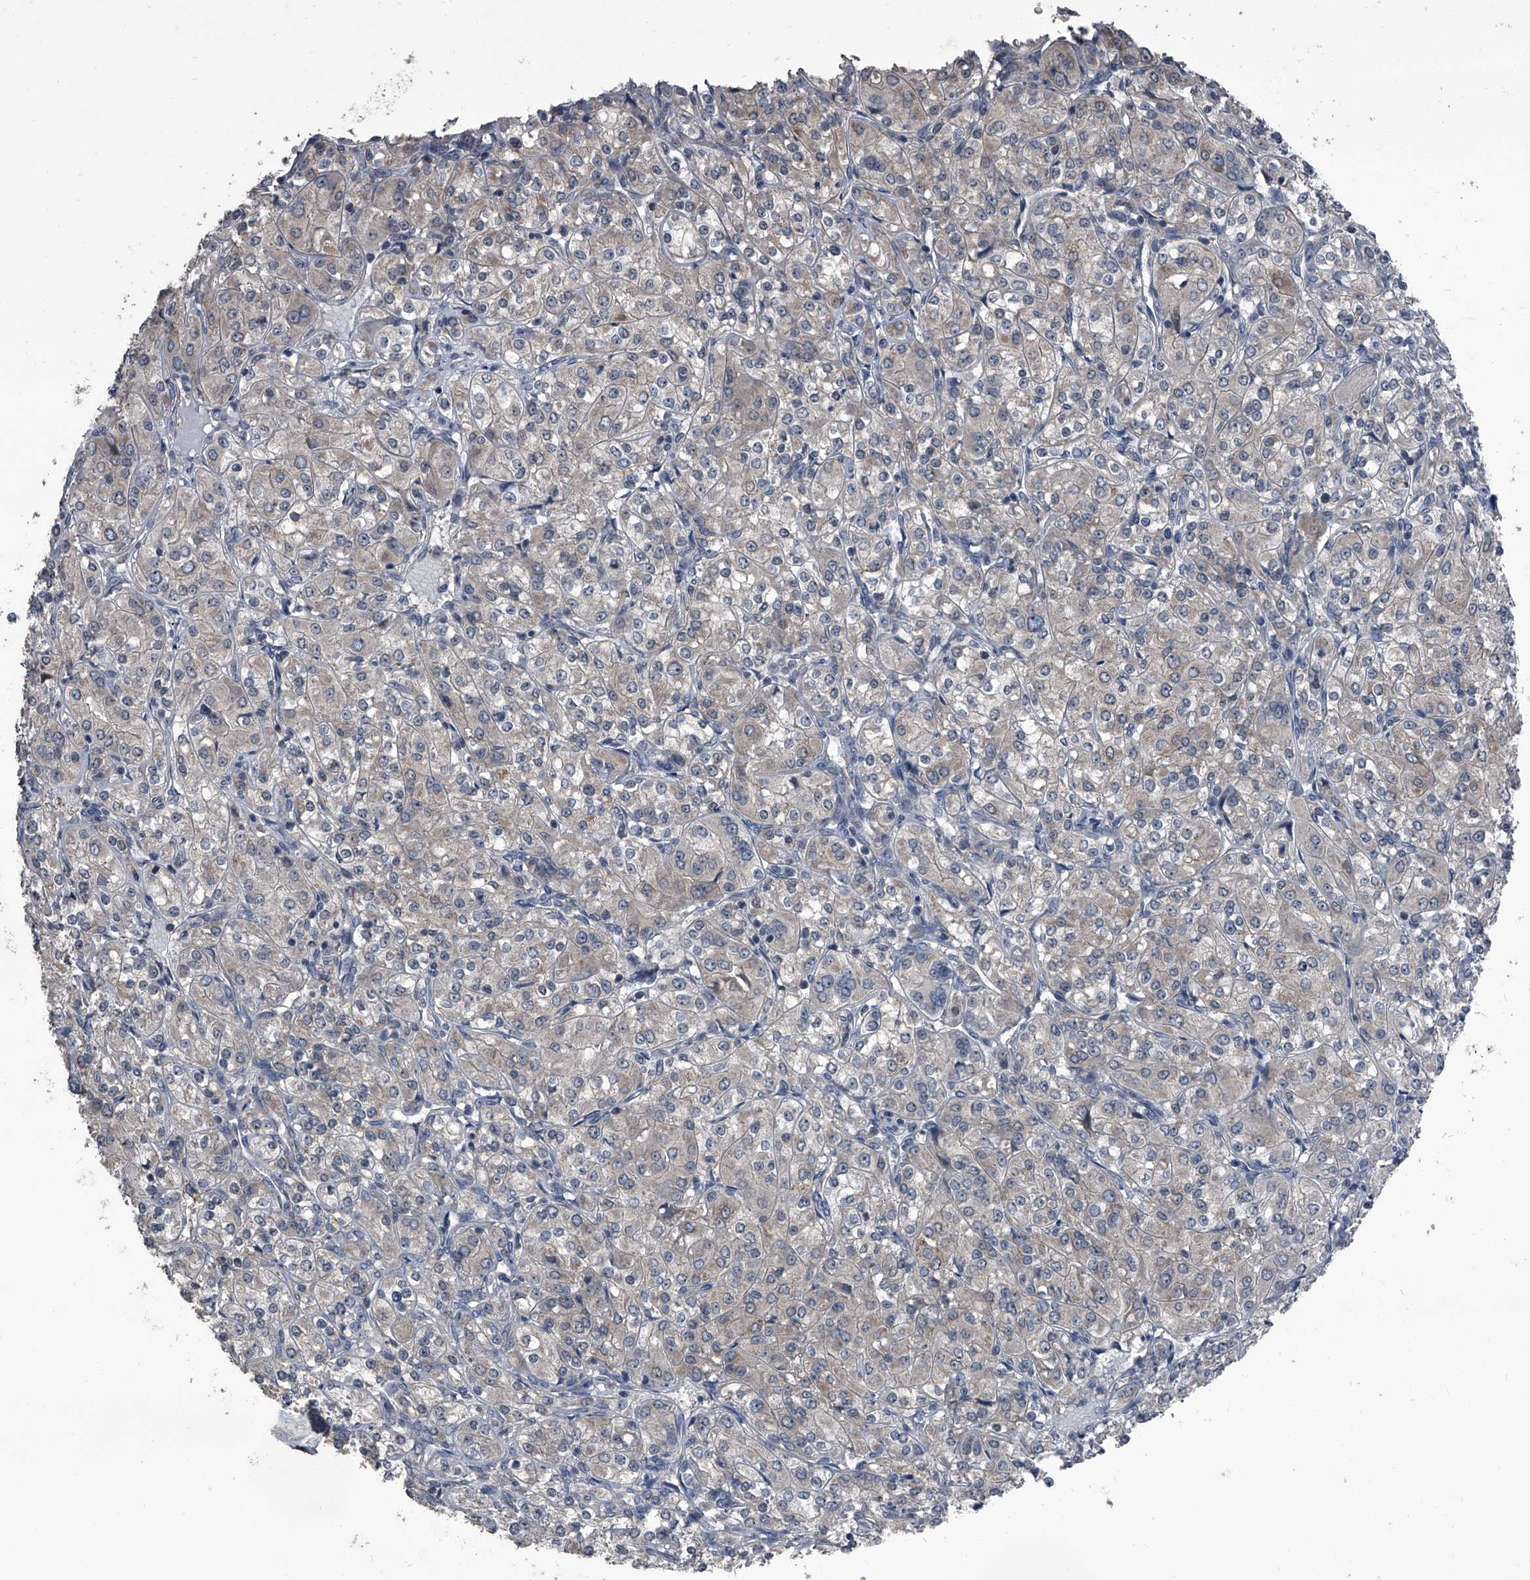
{"staining": {"intensity": "negative", "quantity": "none", "location": "none"}, "tissue": "renal cancer", "cell_type": "Tumor cells", "image_type": "cancer", "snomed": [{"axis": "morphology", "description": "Adenocarcinoma, NOS"}, {"axis": "topography", "description": "Kidney"}], "caption": "Human renal cancer stained for a protein using immunohistochemistry (IHC) reveals no staining in tumor cells.", "gene": "OARD1", "patient": {"sex": "male", "age": 77}}